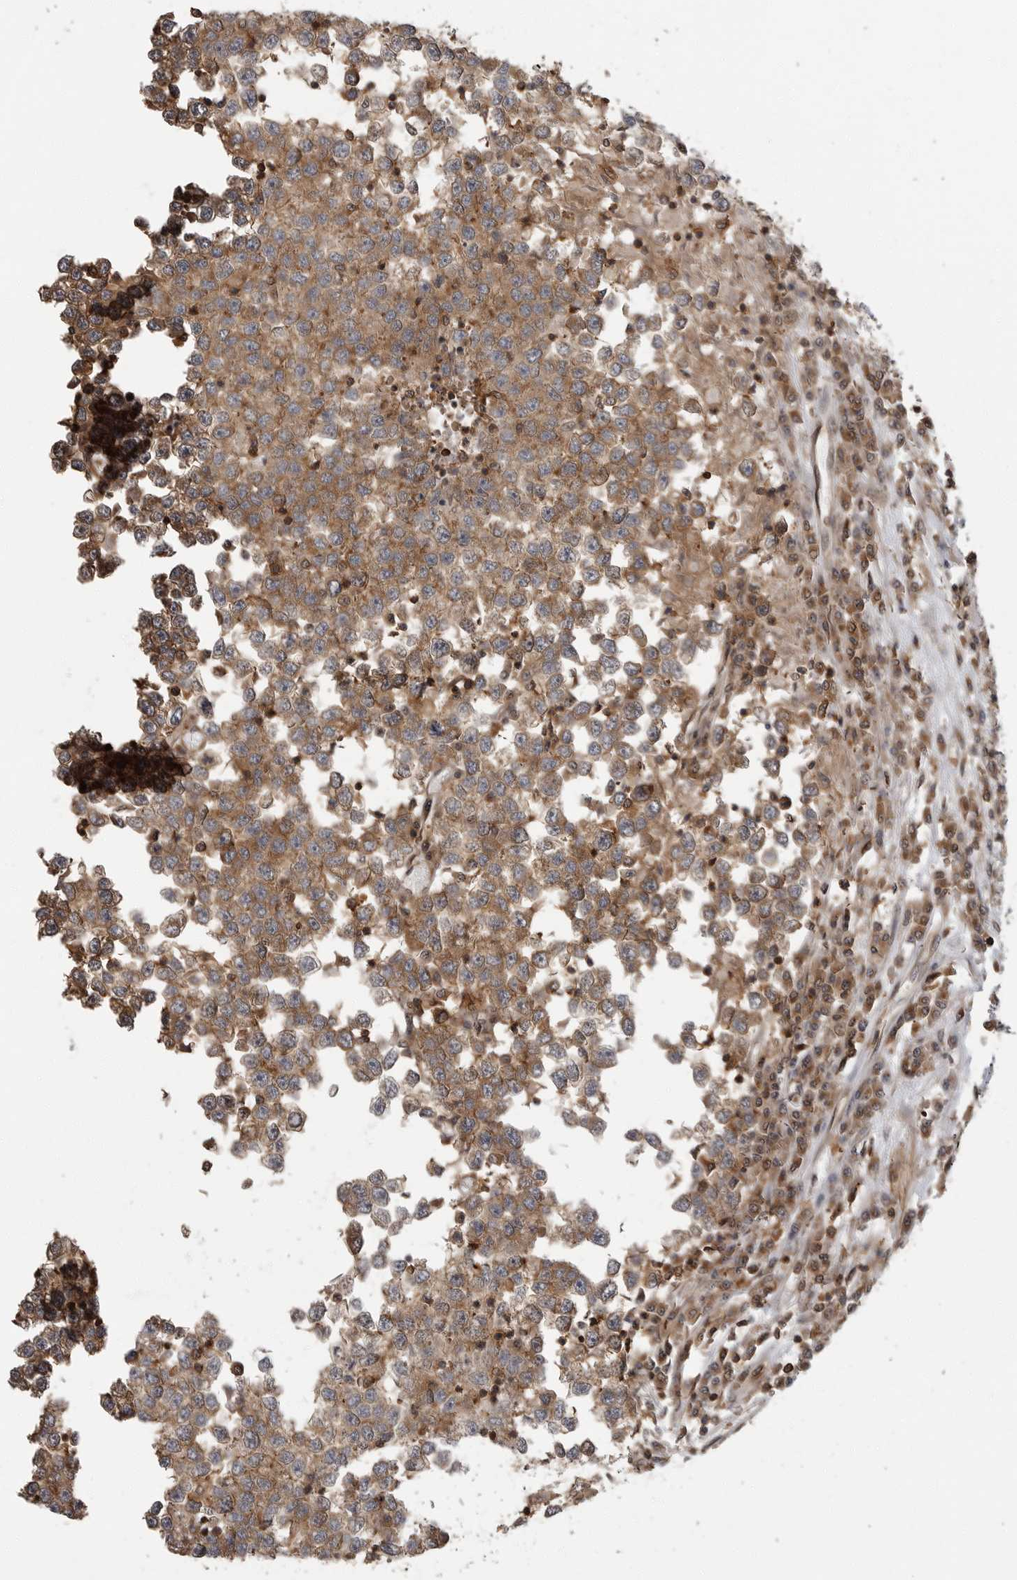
{"staining": {"intensity": "moderate", "quantity": ">75%", "location": "cytoplasmic/membranous"}, "tissue": "testis cancer", "cell_type": "Tumor cells", "image_type": "cancer", "snomed": [{"axis": "morphology", "description": "Seminoma, NOS"}, {"axis": "topography", "description": "Testis"}], "caption": "Moderate cytoplasmic/membranous protein positivity is appreciated in about >75% of tumor cells in testis cancer (seminoma).", "gene": "ERN1", "patient": {"sex": "male", "age": 65}}